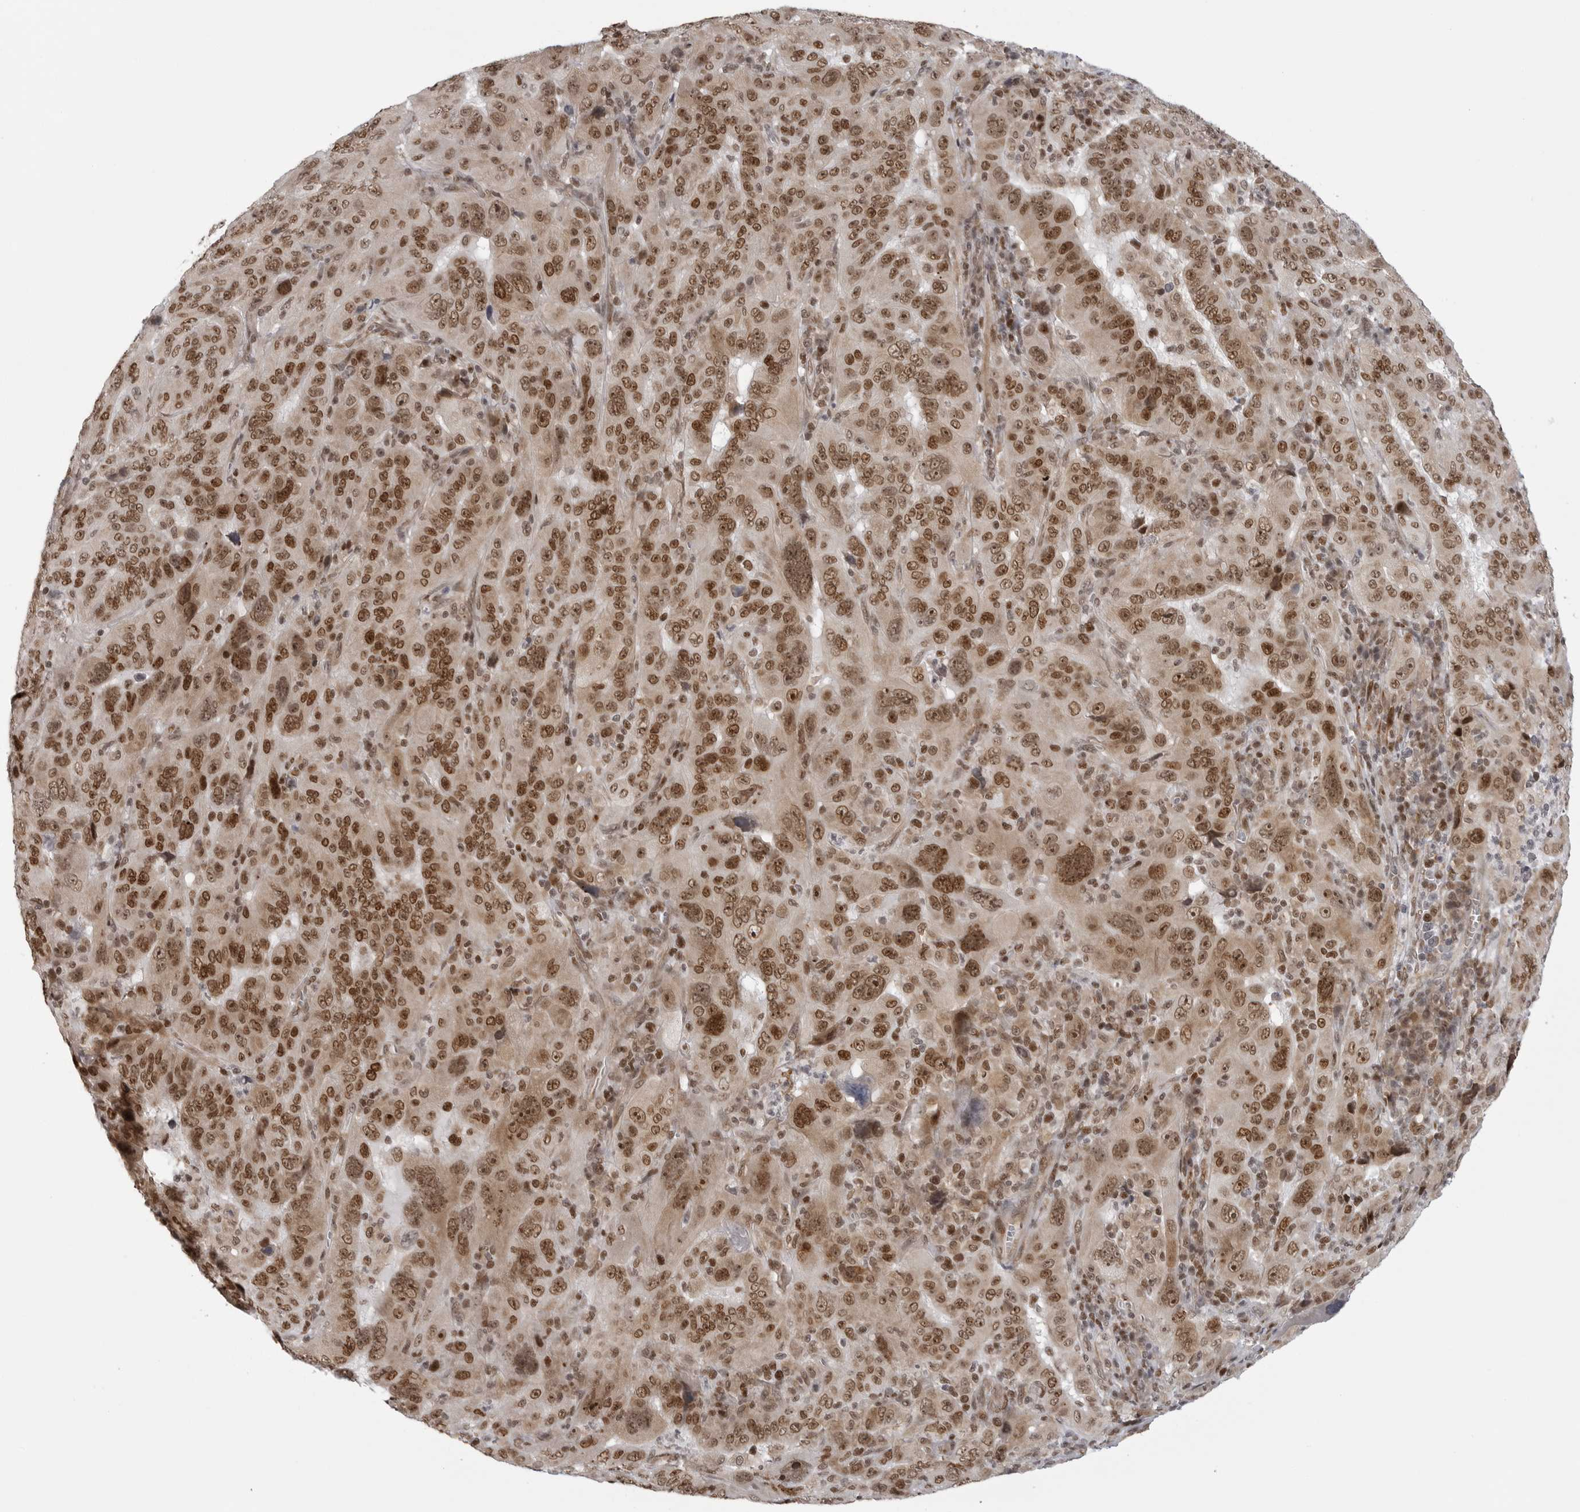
{"staining": {"intensity": "moderate", "quantity": ">75%", "location": "nuclear"}, "tissue": "pancreatic cancer", "cell_type": "Tumor cells", "image_type": "cancer", "snomed": [{"axis": "morphology", "description": "Adenocarcinoma, NOS"}, {"axis": "topography", "description": "Pancreas"}], "caption": "Pancreatic cancer (adenocarcinoma) was stained to show a protein in brown. There is medium levels of moderate nuclear staining in approximately >75% of tumor cells. (DAB IHC, brown staining for protein, blue staining for nuclei).", "gene": "PRDM10", "patient": {"sex": "male", "age": 63}}